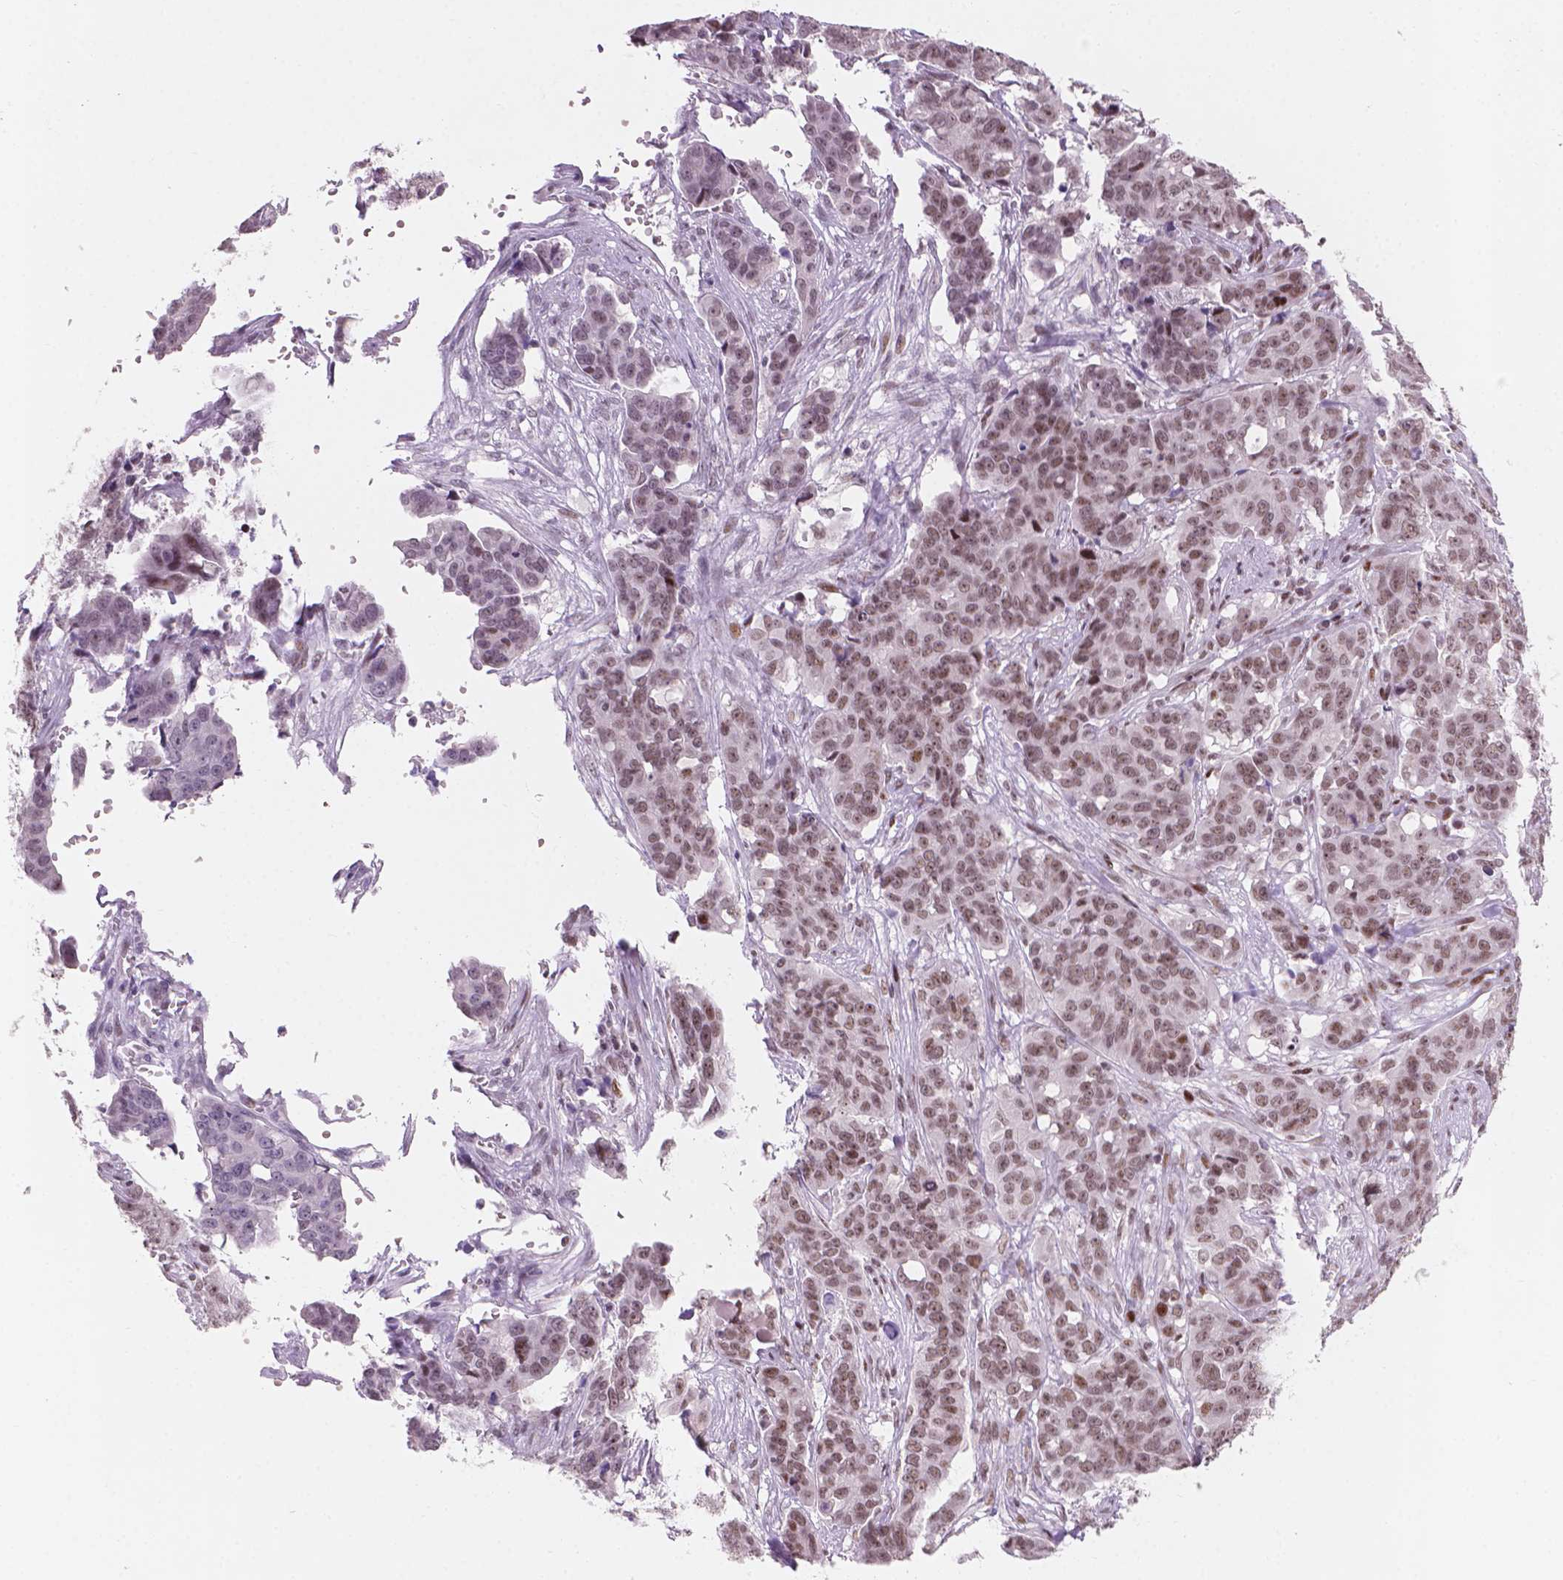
{"staining": {"intensity": "moderate", "quantity": ">75%", "location": "nuclear"}, "tissue": "ovarian cancer", "cell_type": "Tumor cells", "image_type": "cancer", "snomed": [{"axis": "morphology", "description": "Carcinoma, endometroid"}, {"axis": "topography", "description": "Ovary"}], "caption": "An IHC micrograph of neoplastic tissue is shown. Protein staining in brown shows moderate nuclear positivity in ovarian cancer within tumor cells. The staining was performed using DAB (3,3'-diaminobenzidine), with brown indicating positive protein expression. Nuclei are stained blue with hematoxylin.", "gene": "HES7", "patient": {"sex": "female", "age": 78}}